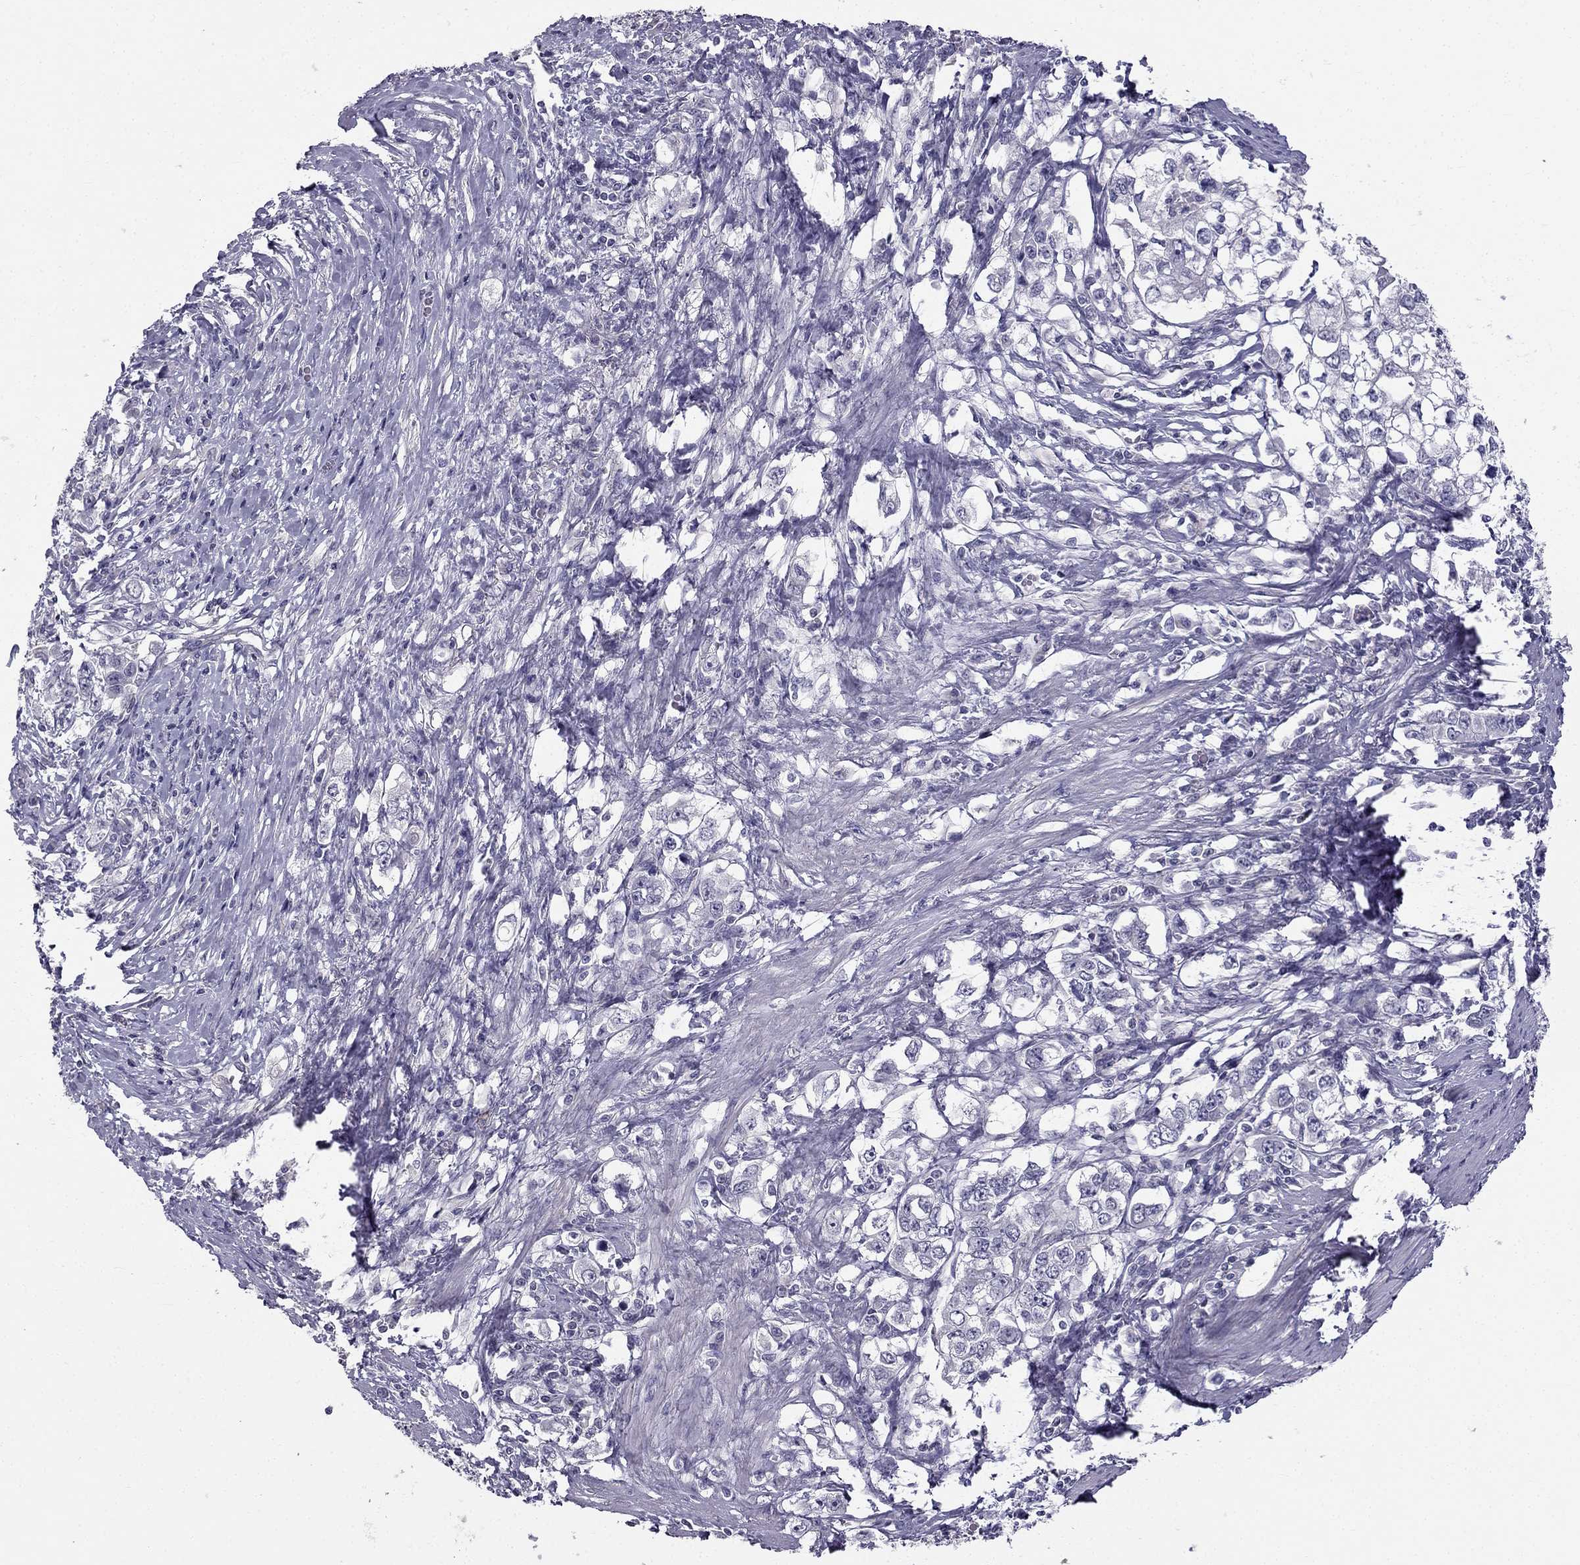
{"staining": {"intensity": "negative", "quantity": "none", "location": "none"}, "tissue": "stomach cancer", "cell_type": "Tumor cells", "image_type": "cancer", "snomed": [{"axis": "morphology", "description": "Adenocarcinoma, NOS"}, {"axis": "topography", "description": "Stomach, lower"}], "caption": "Stomach cancer stained for a protein using IHC demonstrates no positivity tumor cells.", "gene": "HSFX1", "patient": {"sex": "female", "age": 72}}